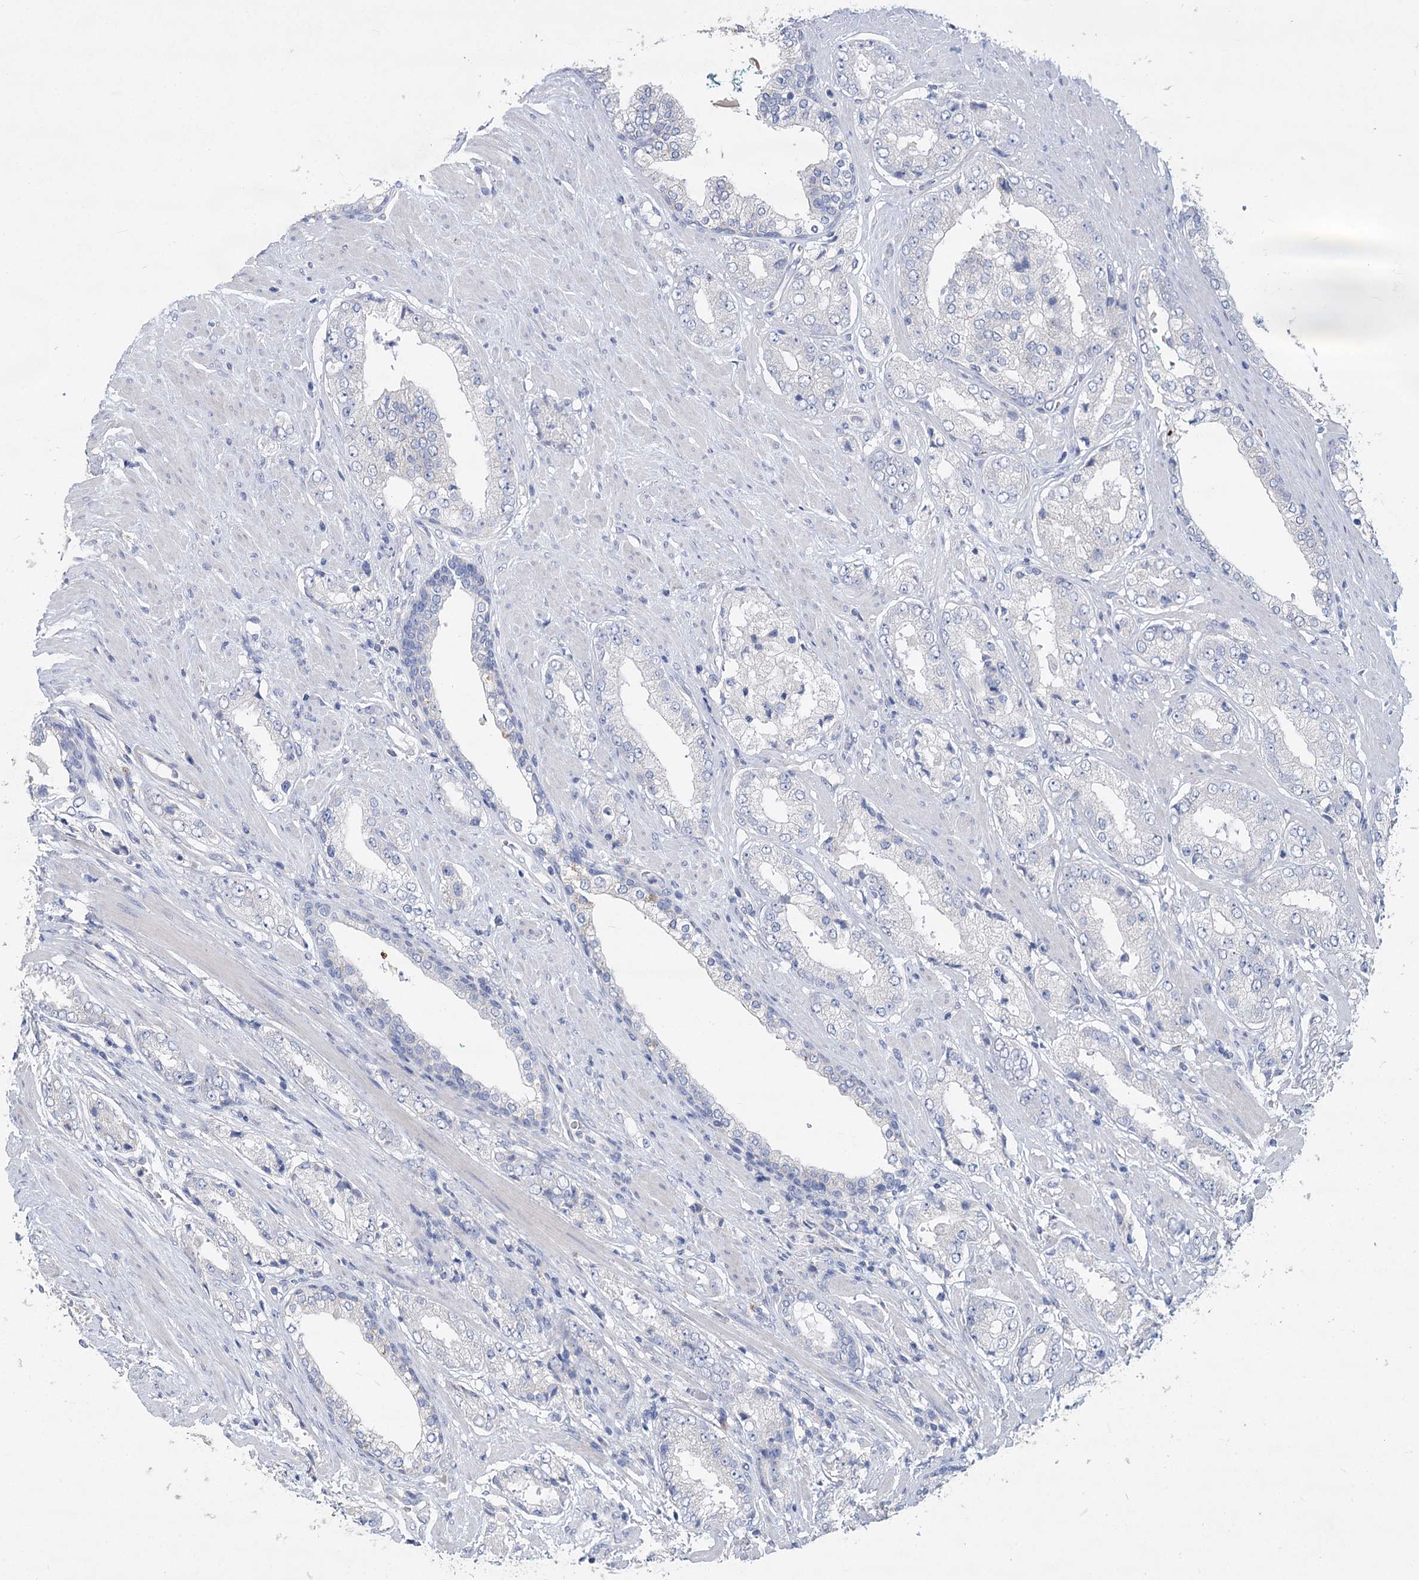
{"staining": {"intensity": "negative", "quantity": "none", "location": "none"}, "tissue": "prostate cancer", "cell_type": "Tumor cells", "image_type": "cancer", "snomed": [{"axis": "morphology", "description": "Adenocarcinoma, Low grade"}, {"axis": "topography", "description": "Prostate"}], "caption": "Prostate low-grade adenocarcinoma was stained to show a protein in brown. There is no significant expression in tumor cells.", "gene": "SLC9A3", "patient": {"sex": "male", "age": 67}}